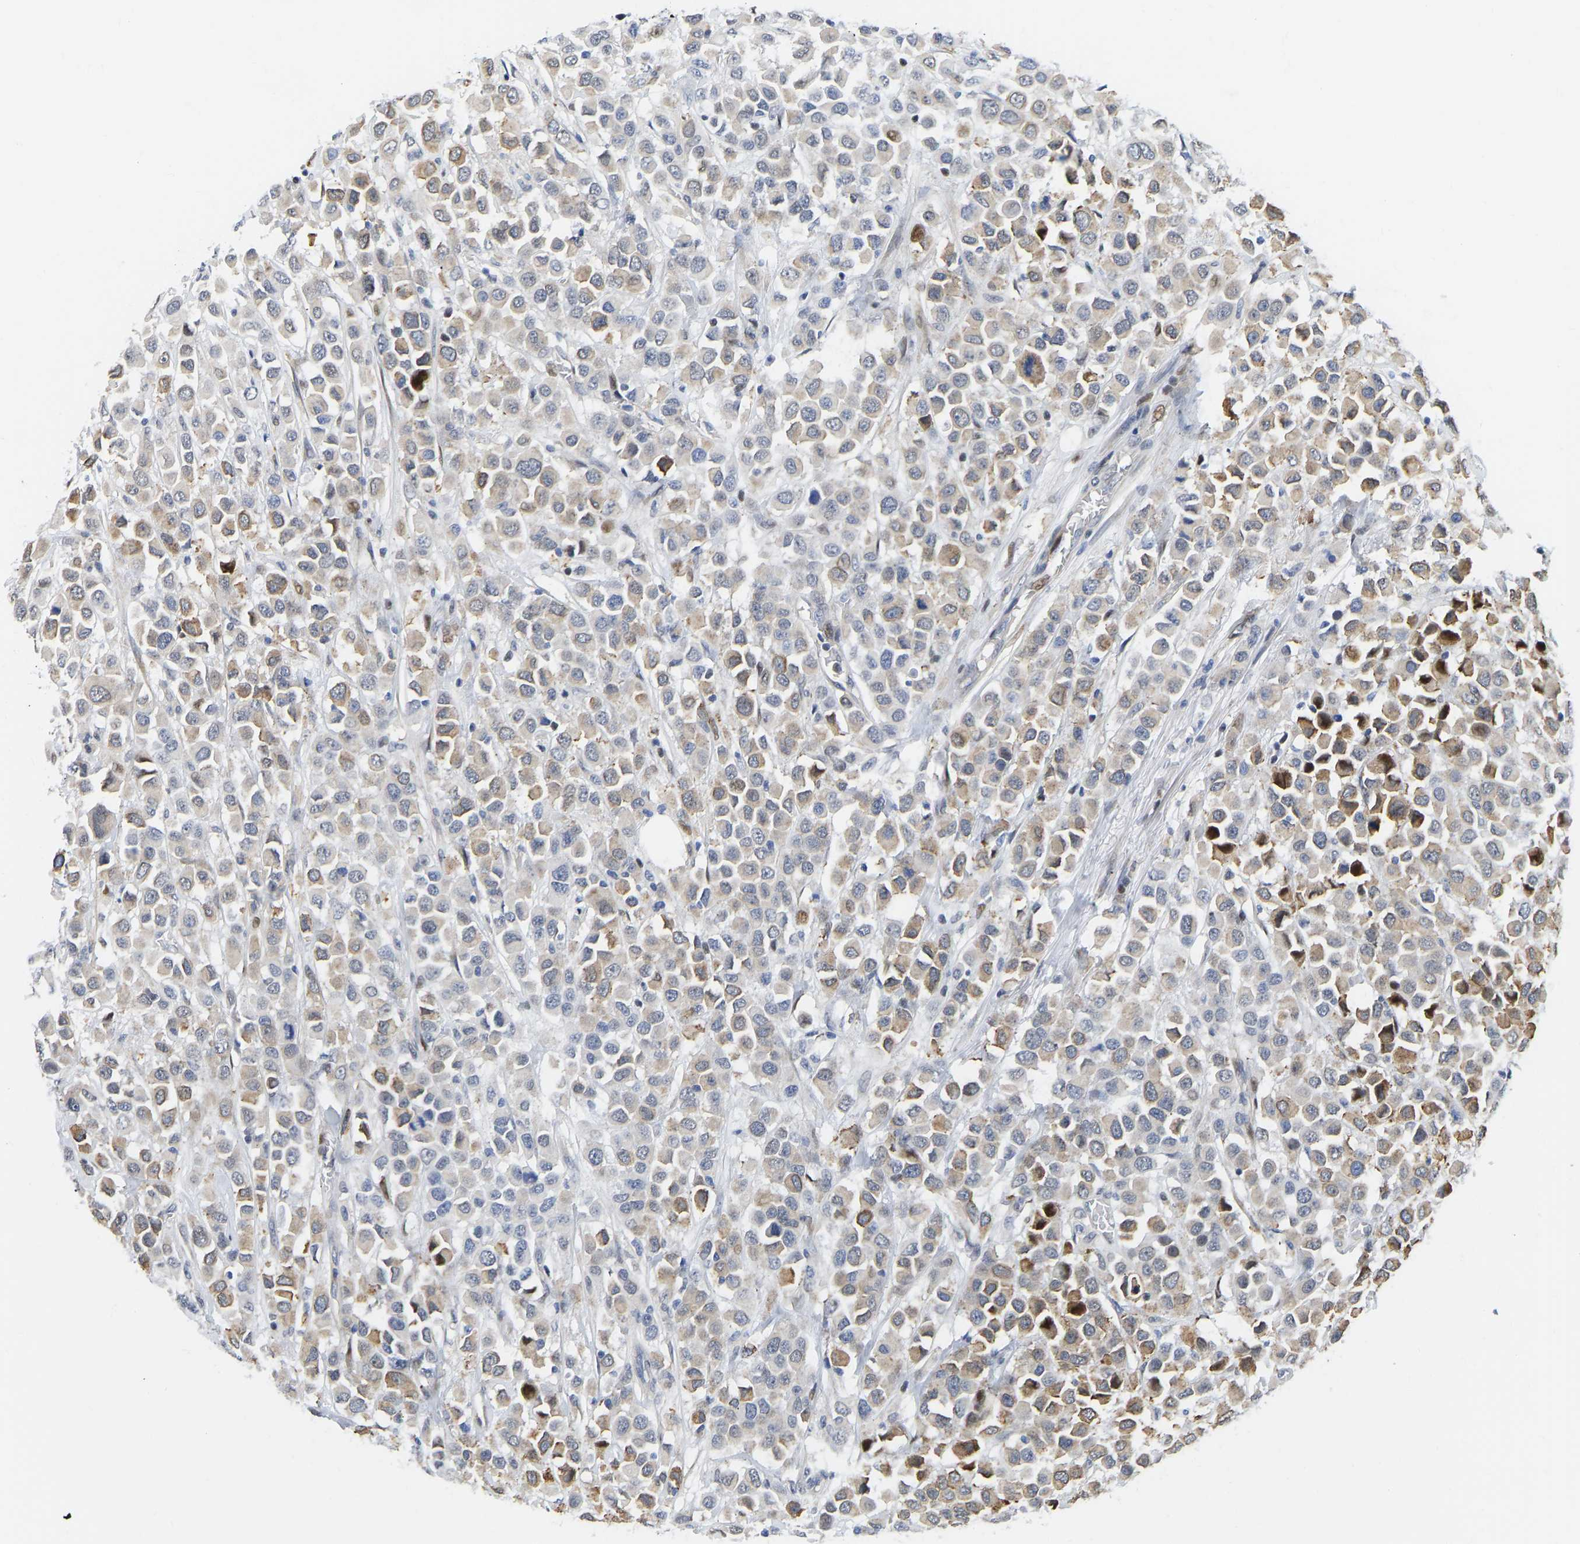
{"staining": {"intensity": "moderate", "quantity": "25%-75%", "location": "cytoplasmic/membranous,nuclear"}, "tissue": "breast cancer", "cell_type": "Tumor cells", "image_type": "cancer", "snomed": [{"axis": "morphology", "description": "Duct carcinoma"}, {"axis": "topography", "description": "Breast"}], "caption": "Brown immunohistochemical staining in breast cancer (invasive ductal carcinoma) demonstrates moderate cytoplasmic/membranous and nuclear expression in approximately 25%-75% of tumor cells. (Stains: DAB (3,3'-diaminobenzidine) in brown, nuclei in blue, Microscopy: brightfield microscopy at high magnification).", "gene": "HDAC5", "patient": {"sex": "female", "age": 61}}